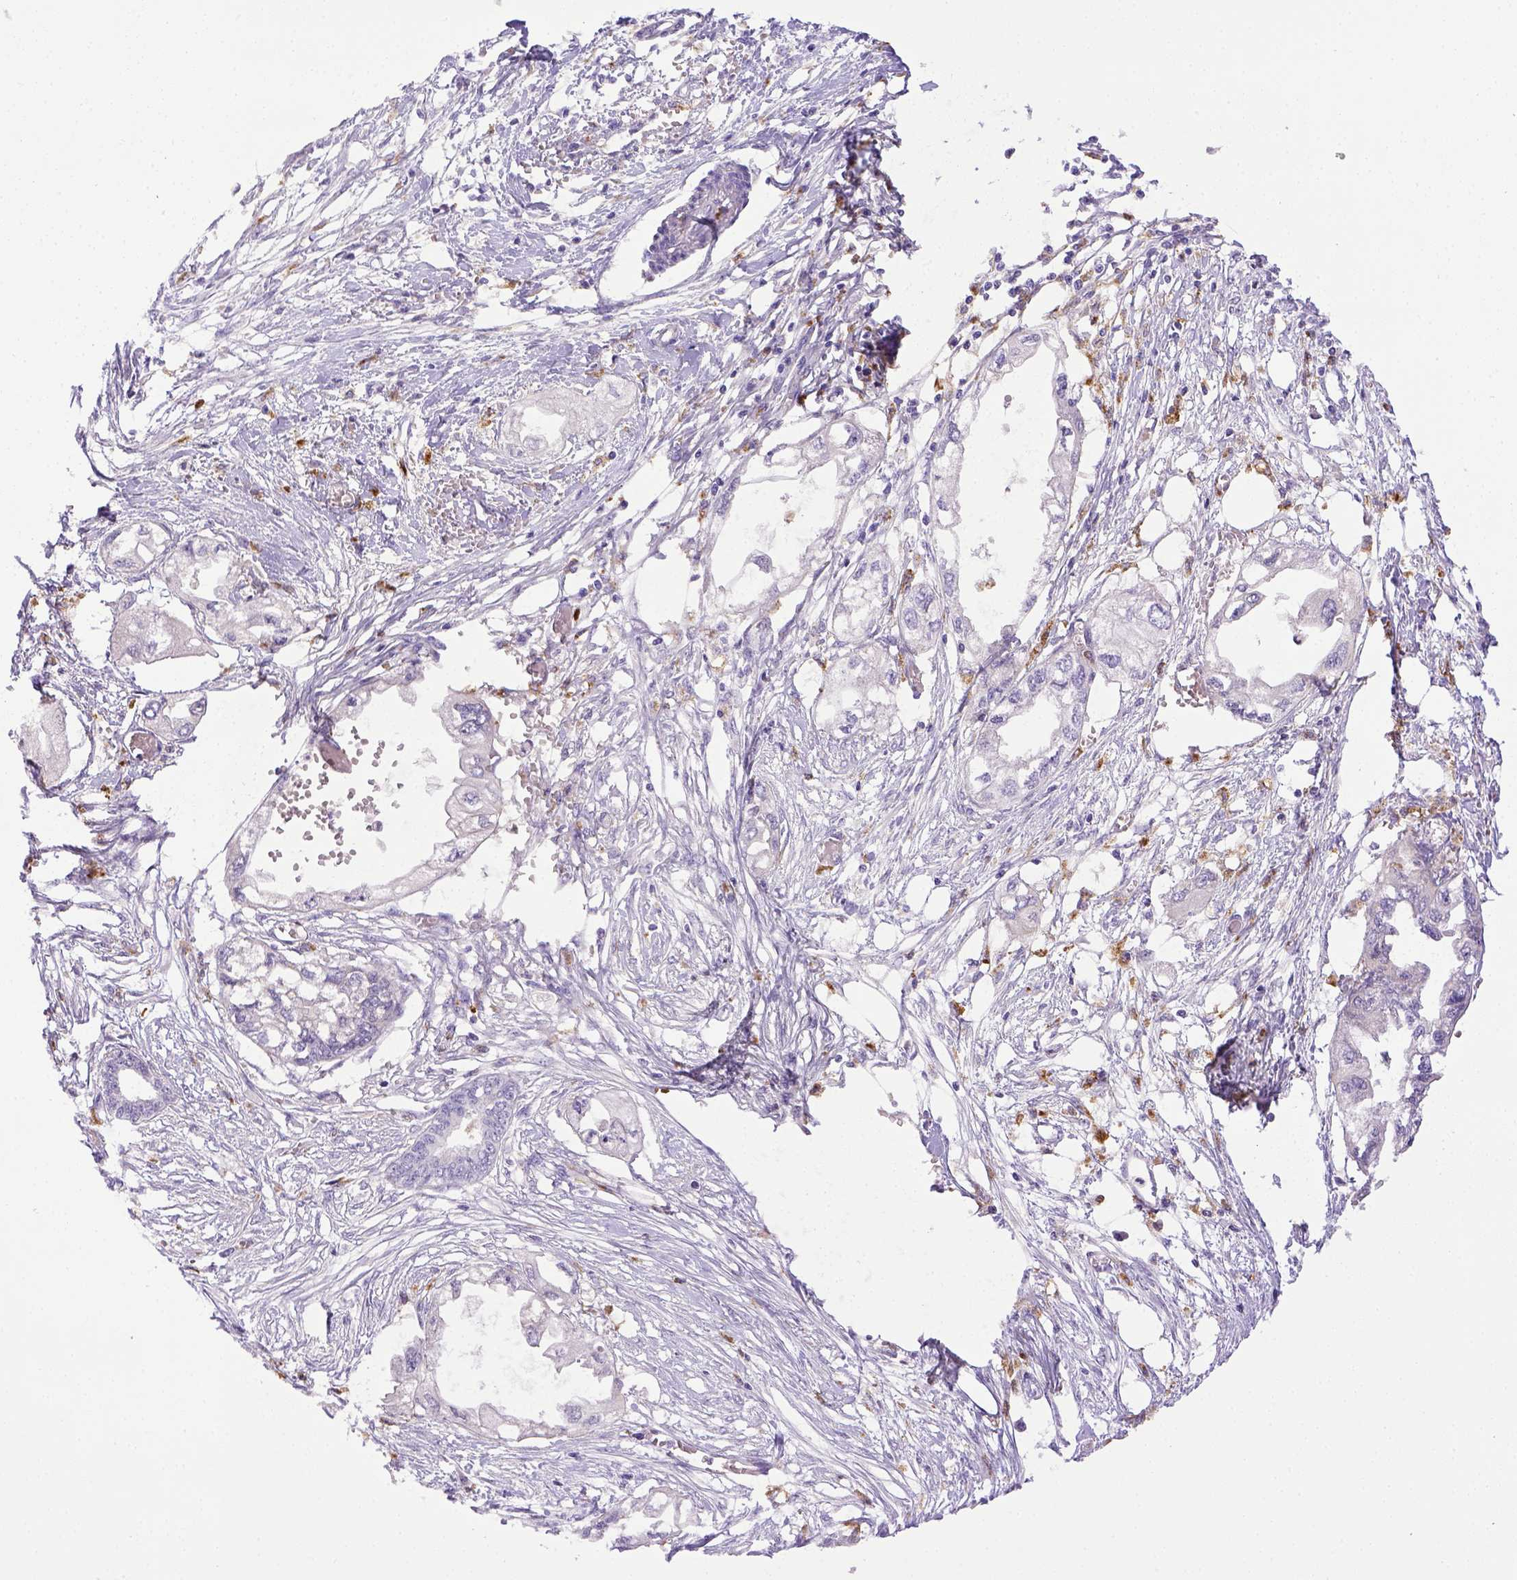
{"staining": {"intensity": "negative", "quantity": "none", "location": "none"}, "tissue": "endometrial cancer", "cell_type": "Tumor cells", "image_type": "cancer", "snomed": [{"axis": "morphology", "description": "Adenocarcinoma, NOS"}, {"axis": "morphology", "description": "Adenocarcinoma, metastatic, NOS"}, {"axis": "topography", "description": "Adipose tissue"}, {"axis": "topography", "description": "Endometrium"}], "caption": "This is a image of immunohistochemistry (IHC) staining of endometrial cancer (metastatic adenocarcinoma), which shows no expression in tumor cells. Nuclei are stained in blue.", "gene": "CD68", "patient": {"sex": "female", "age": 67}}